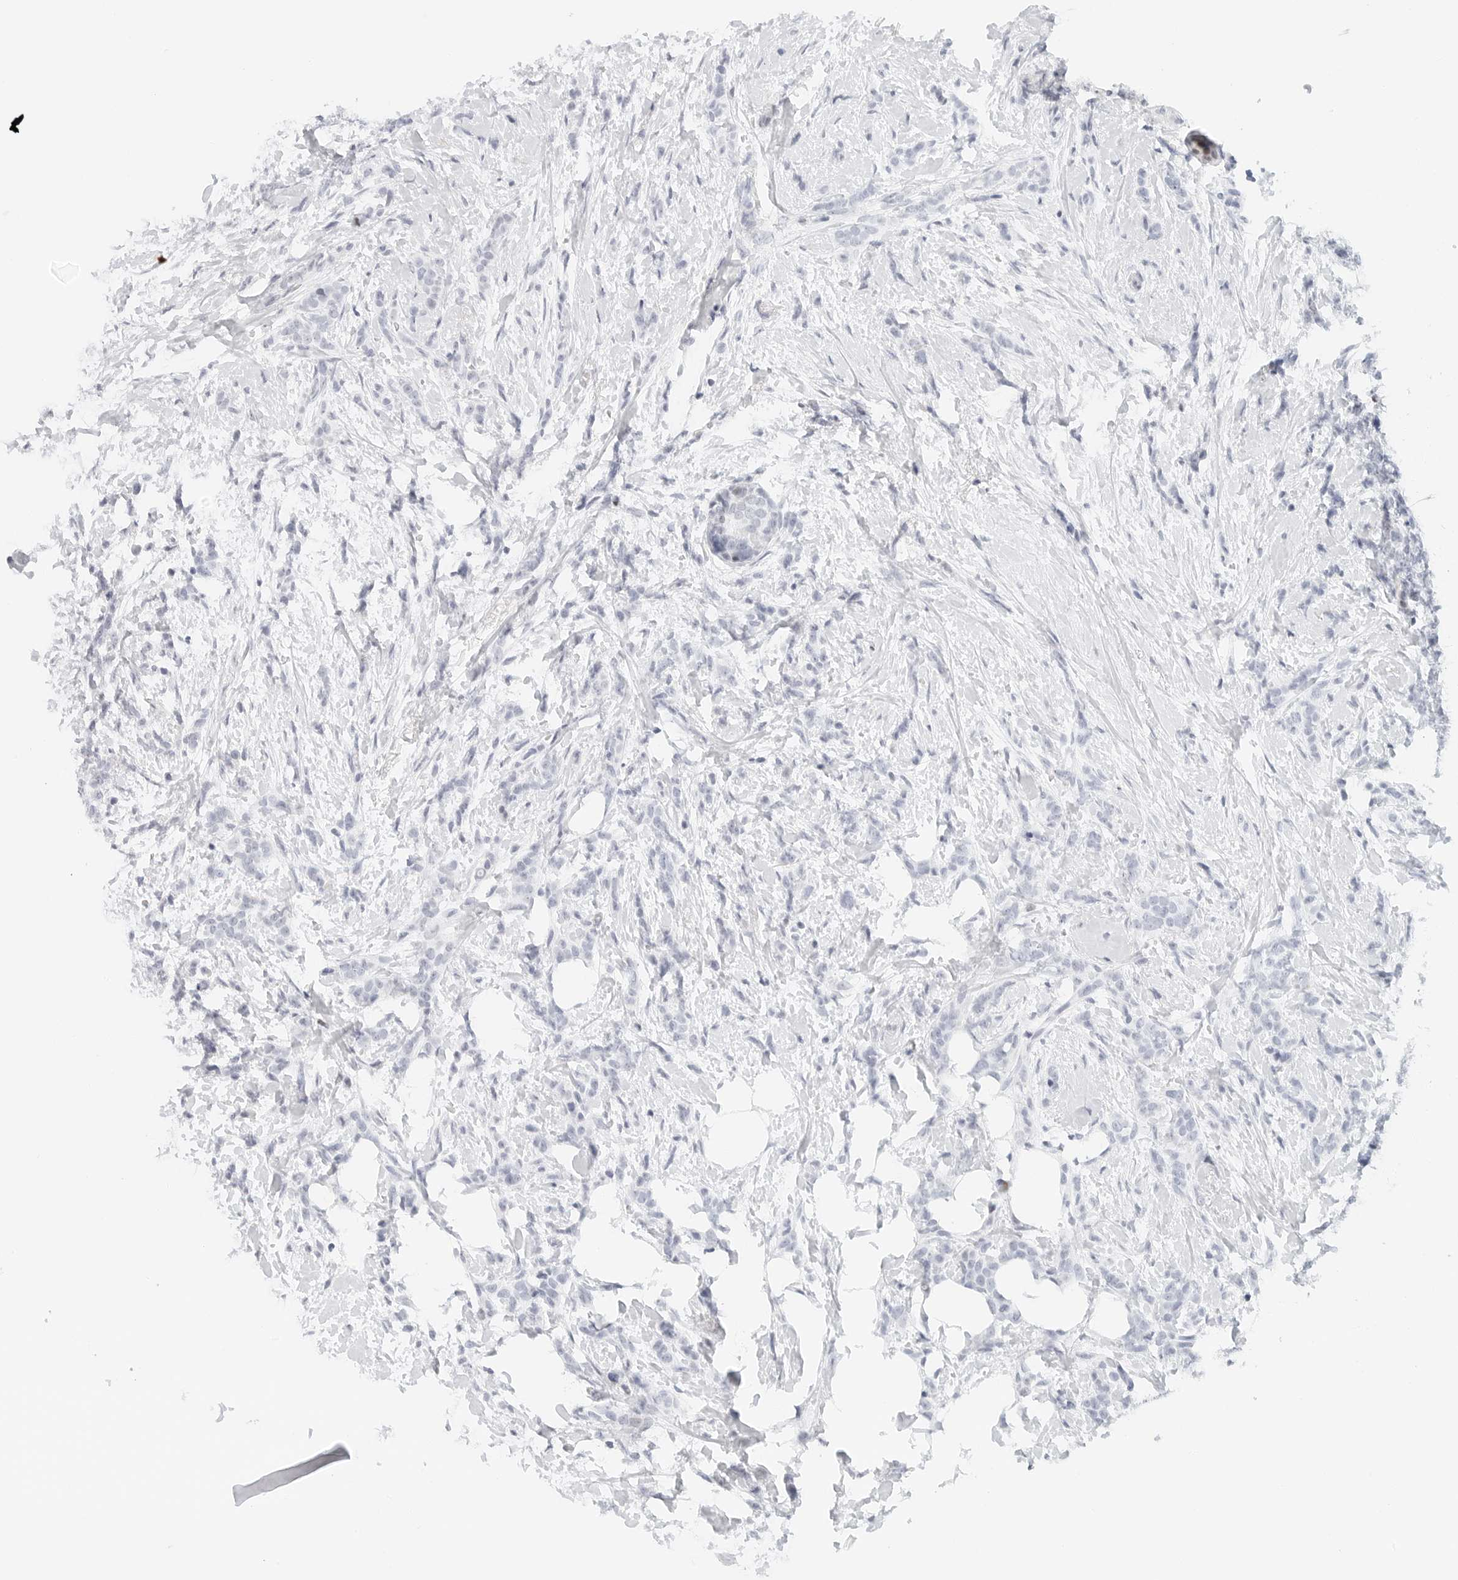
{"staining": {"intensity": "negative", "quantity": "none", "location": "none"}, "tissue": "breast cancer", "cell_type": "Tumor cells", "image_type": "cancer", "snomed": [{"axis": "morphology", "description": "Lobular carcinoma, in situ"}, {"axis": "morphology", "description": "Lobular carcinoma"}, {"axis": "topography", "description": "Breast"}], "caption": "DAB immunohistochemical staining of lobular carcinoma in situ (breast) exhibits no significant positivity in tumor cells.", "gene": "NTMT2", "patient": {"sex": "female", "age": 41}}